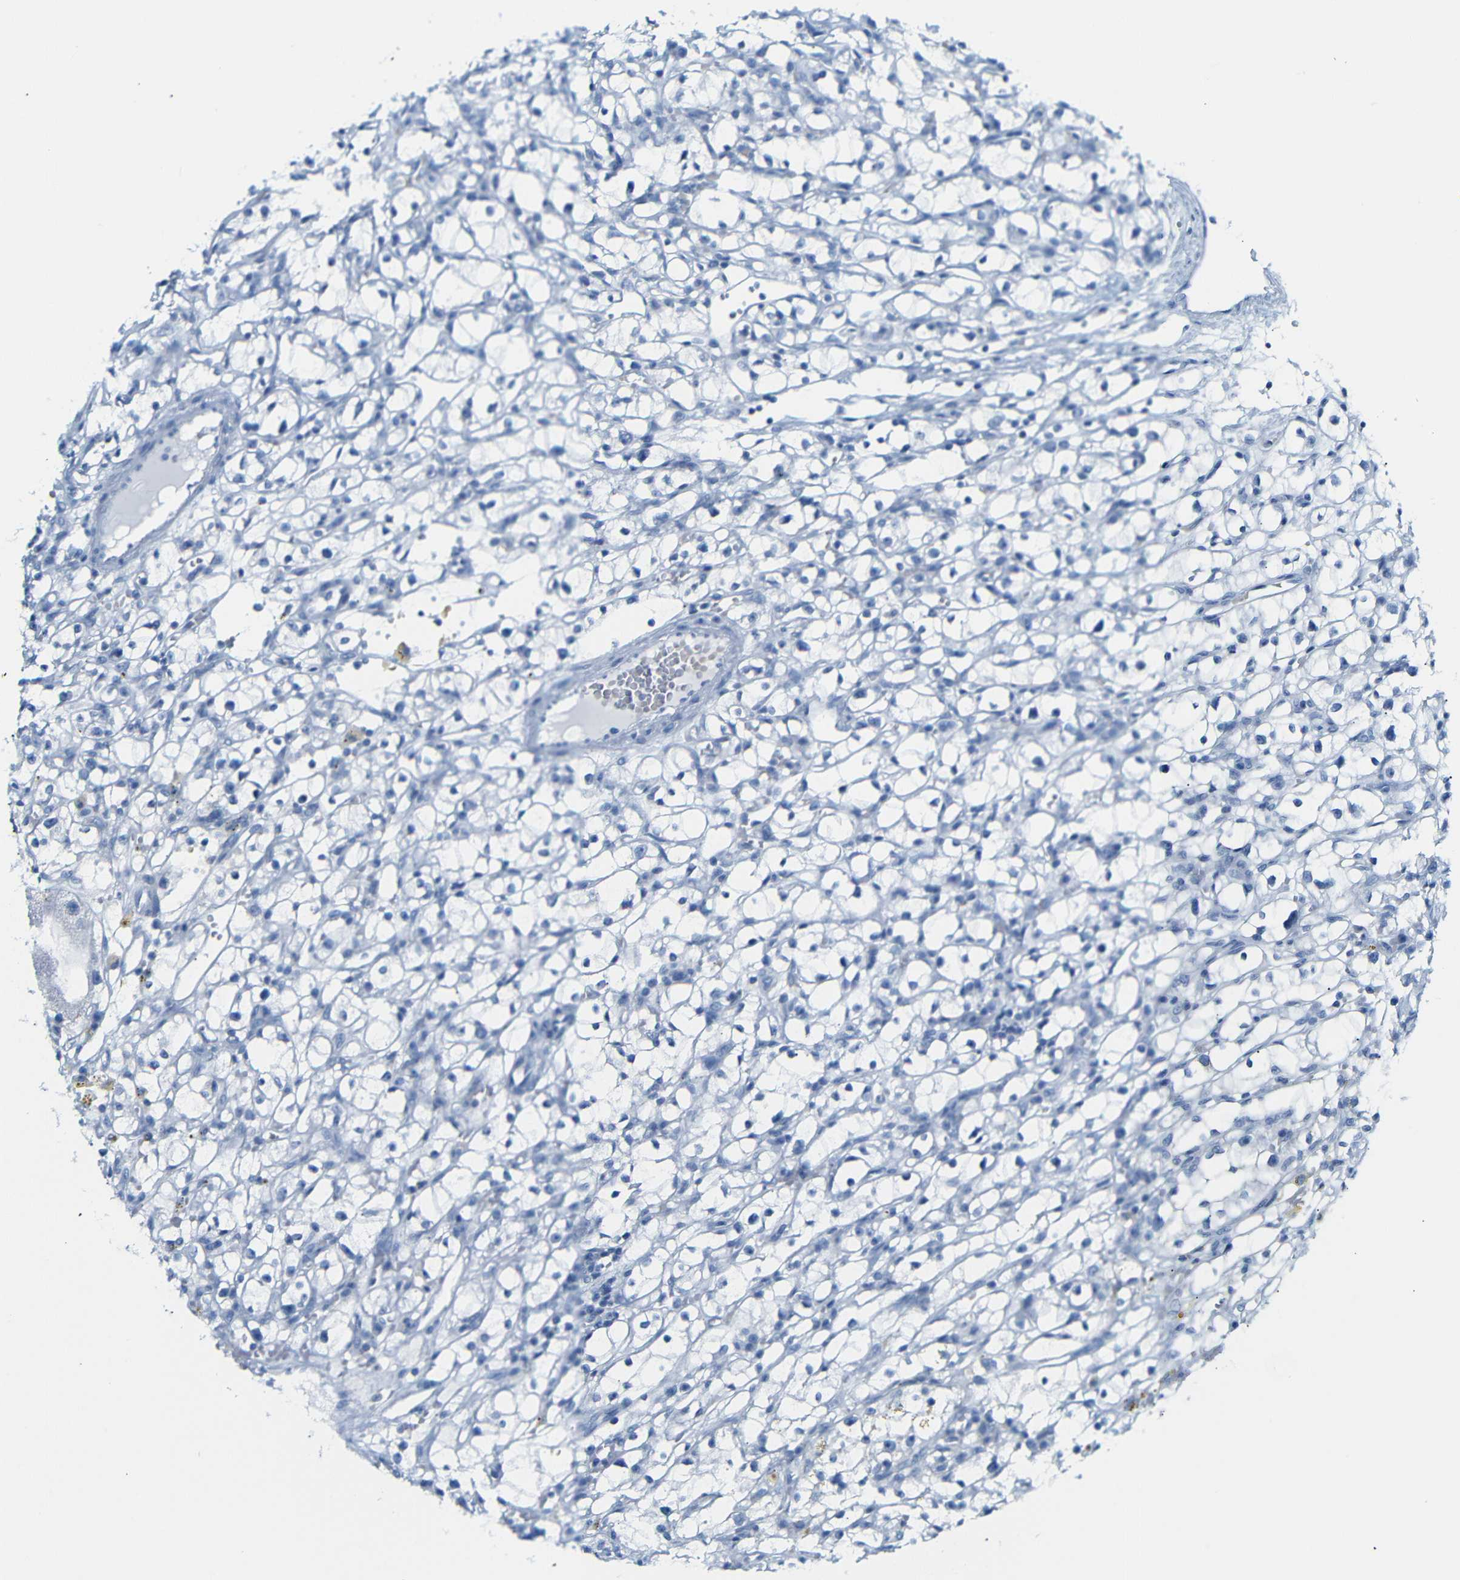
{"staining": {"intensity": "negative", "quantity": "none", "location": "none"}, "tissue": "renal cancer", "cell_type": "Tumor cells", "image_type": "cancer", "snomed": [{"axis": "morphology", "description": "Adenocarcinoma, NOS"}, {"axis": "topography", "description": "Kidney"}], "caption": "Human renal cancer stained for a protein using IHC shows no staining in tumor cells.", "gene": "DYNAP", "patient": {"sex": "male", "age": 56}}